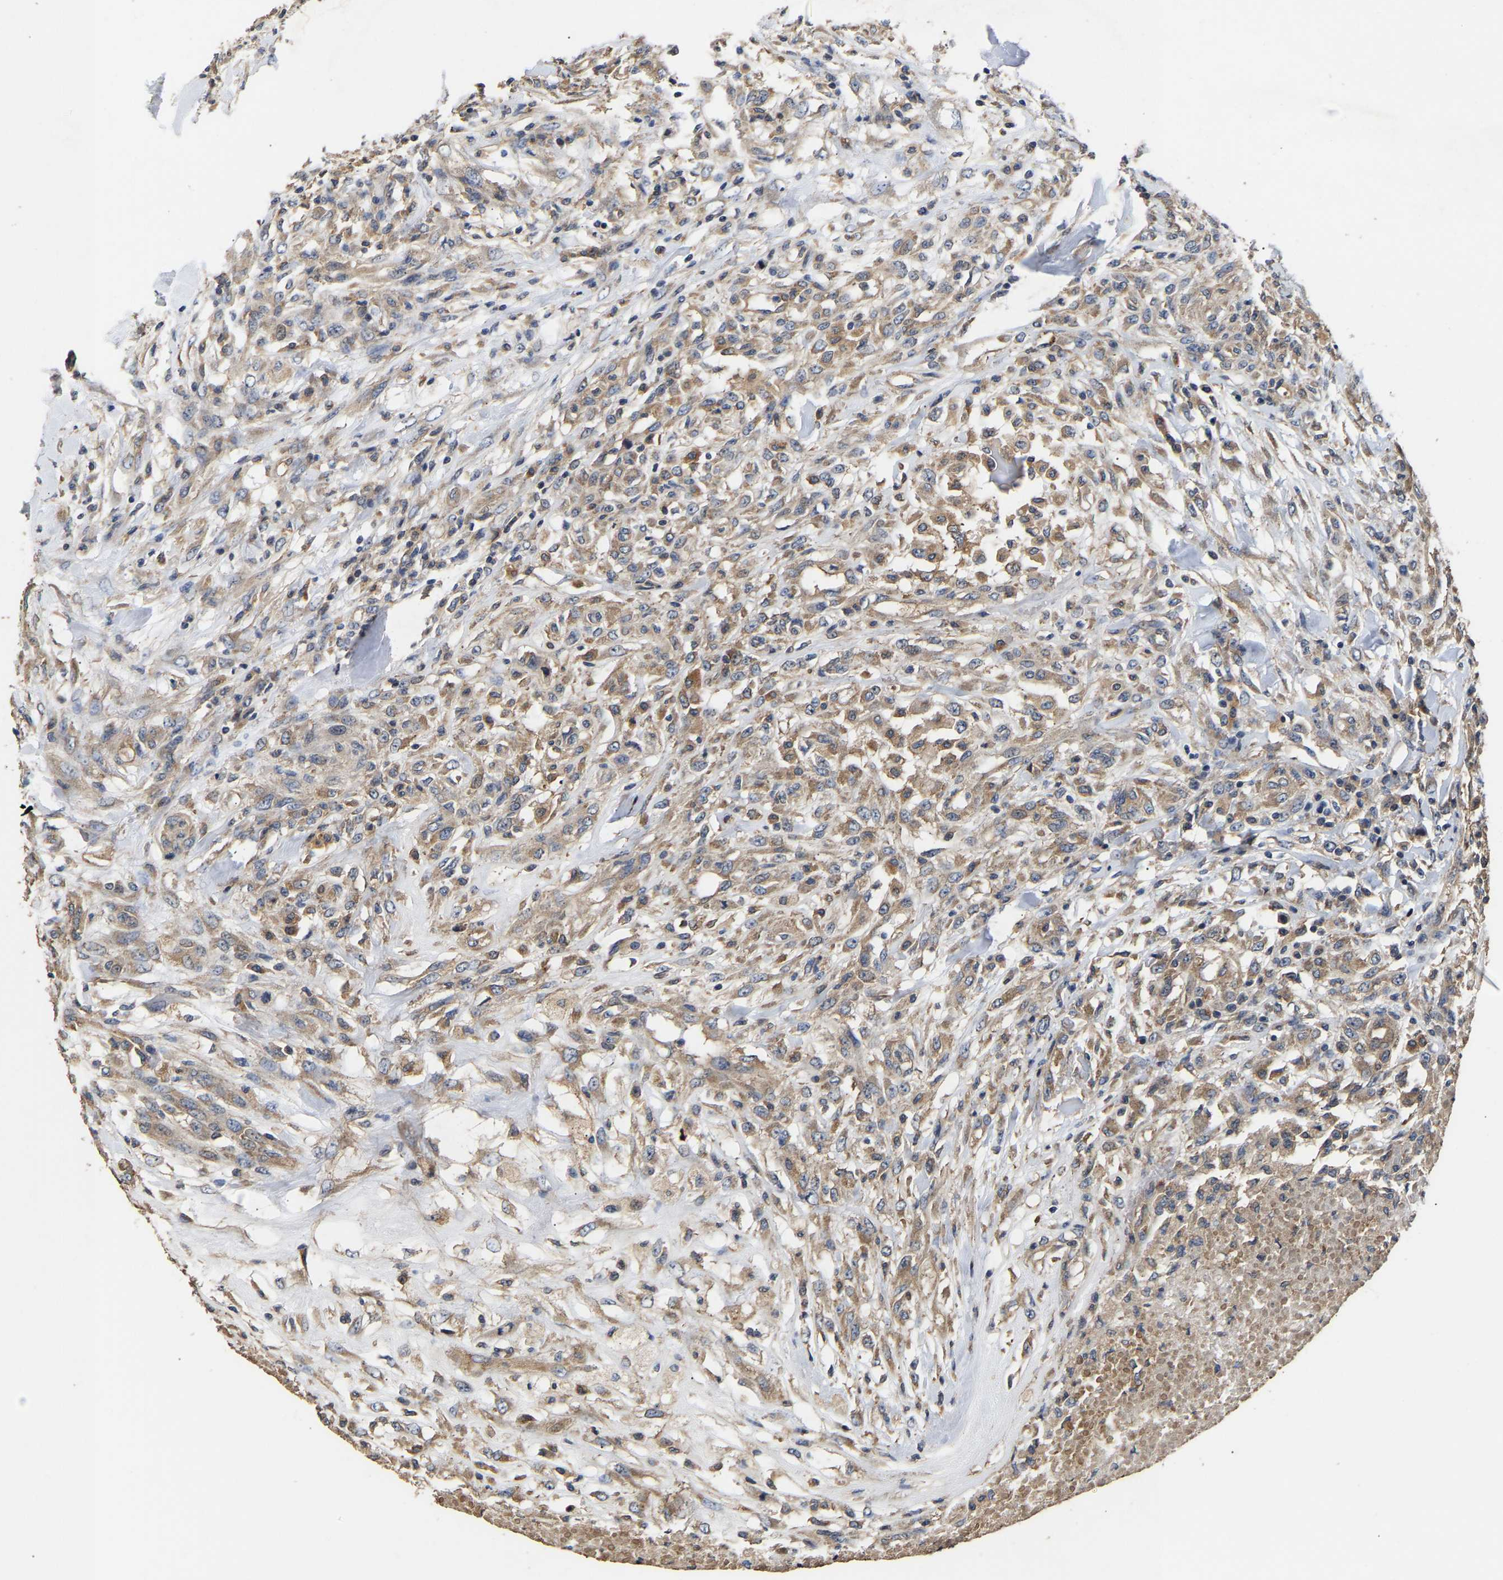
{"staining": {"intensity": "moderate", "quantity": ">75%", "location": "cytoplasmic/membranous"}, "tissue": "testis cancer", "cell_type": "Tumor cells", "image_type": "cancer", "snomed": [{"axis": "morphology", "description": "Seminoma, NOS"}, {"axis": "topography", "description": "Testis"}], "caption": "High-magnification brightfield microscopy of testis seminoma stained with DAB (brown) and counterstained with hematoxylin (blue). tumor cells exhibit moderate cytoplasmic/membranous positivity is identified in approximately>75% of cells.", "gene": "AIMP2", "patient": {"sex": "male", "age": 59}}